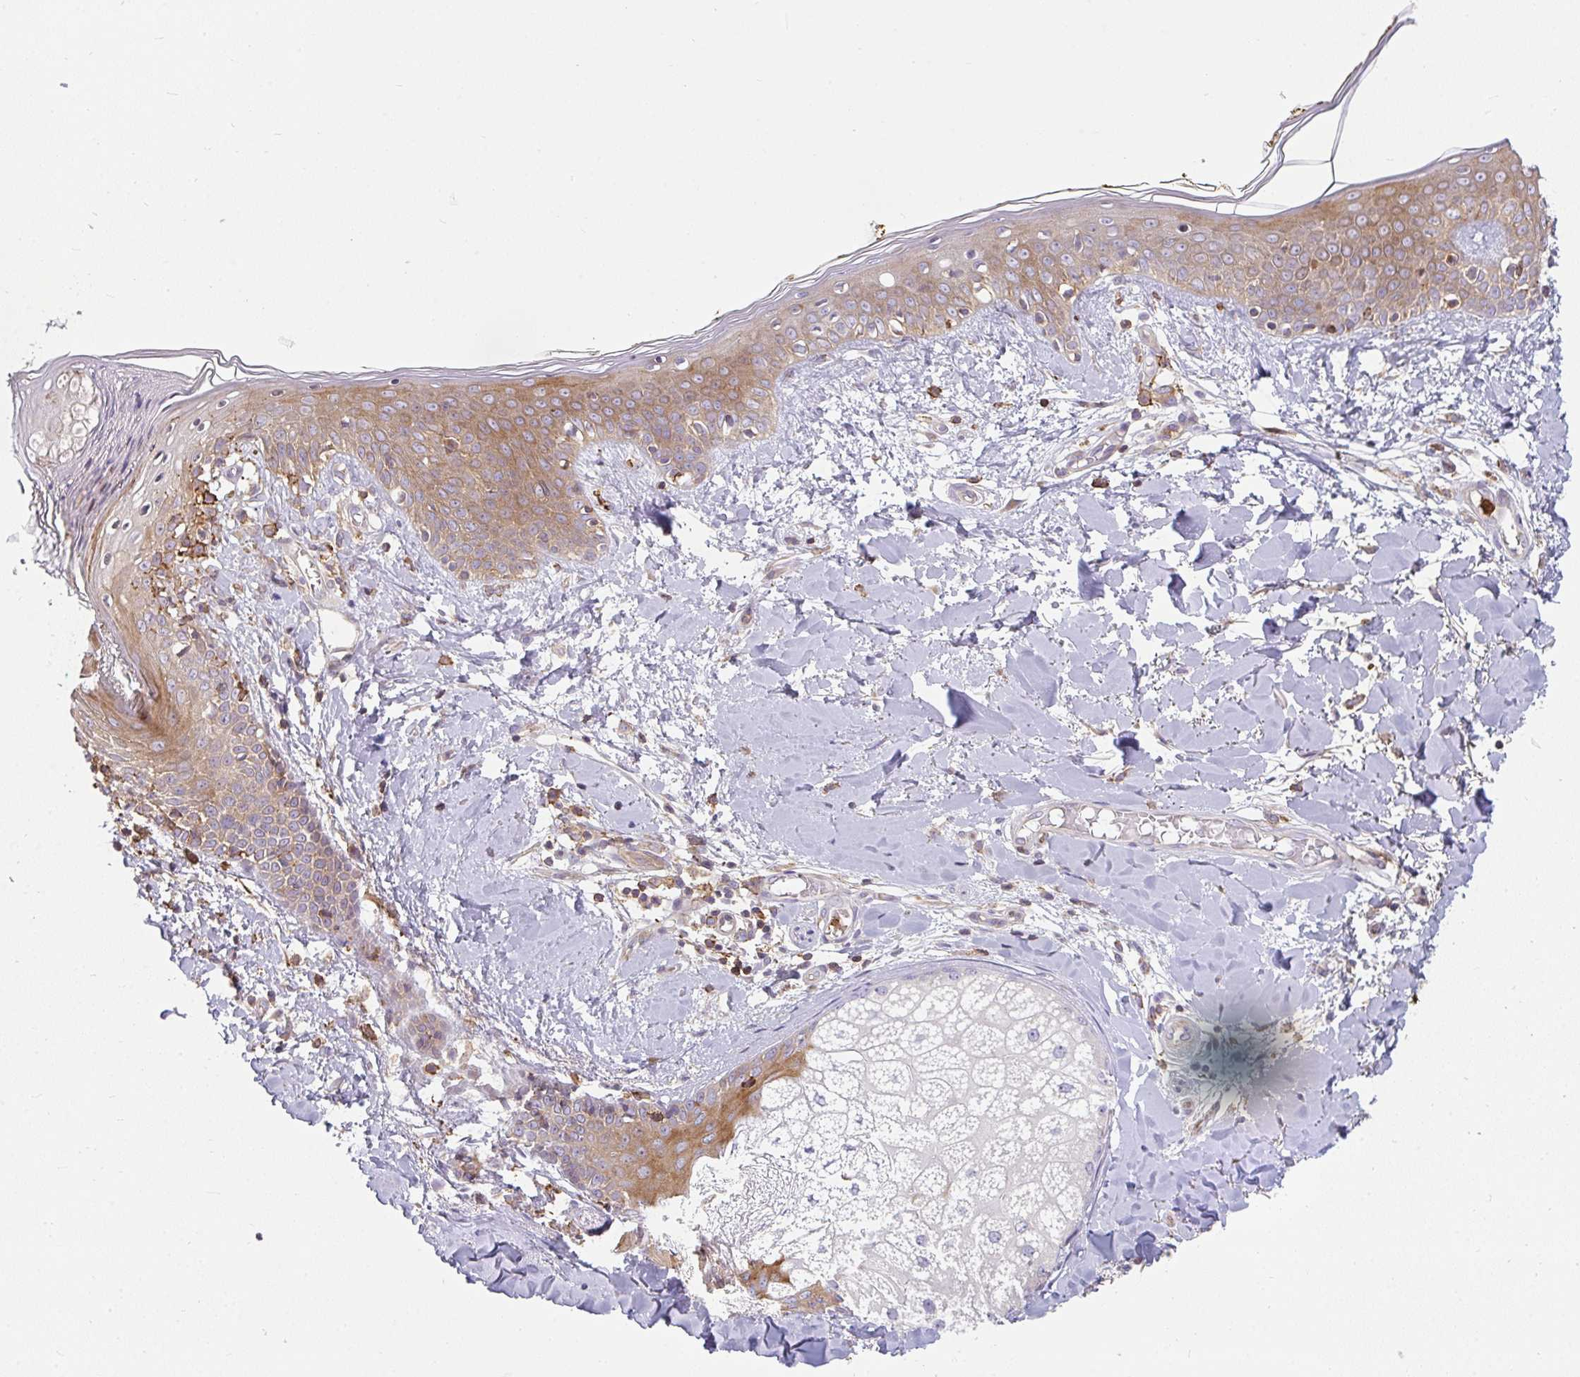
{"staining": {"intensity": "negative", "quantity": "none", "location": "none"}, "tissue": "skin", "cell_type": "Fibroblasts", "image_type": "normal", "snomed": [{"axis": "morphology", "description": "Normal tissue, NOS"}, {"axis": "topography", "description": "Skin"}], "caption": "This is an immunohistochemistry (IHC) image of normal skin. There is no positivity in fibroblasts.", "gene": "CSF3R", "patient": {"sex": "female", "age": 34}}